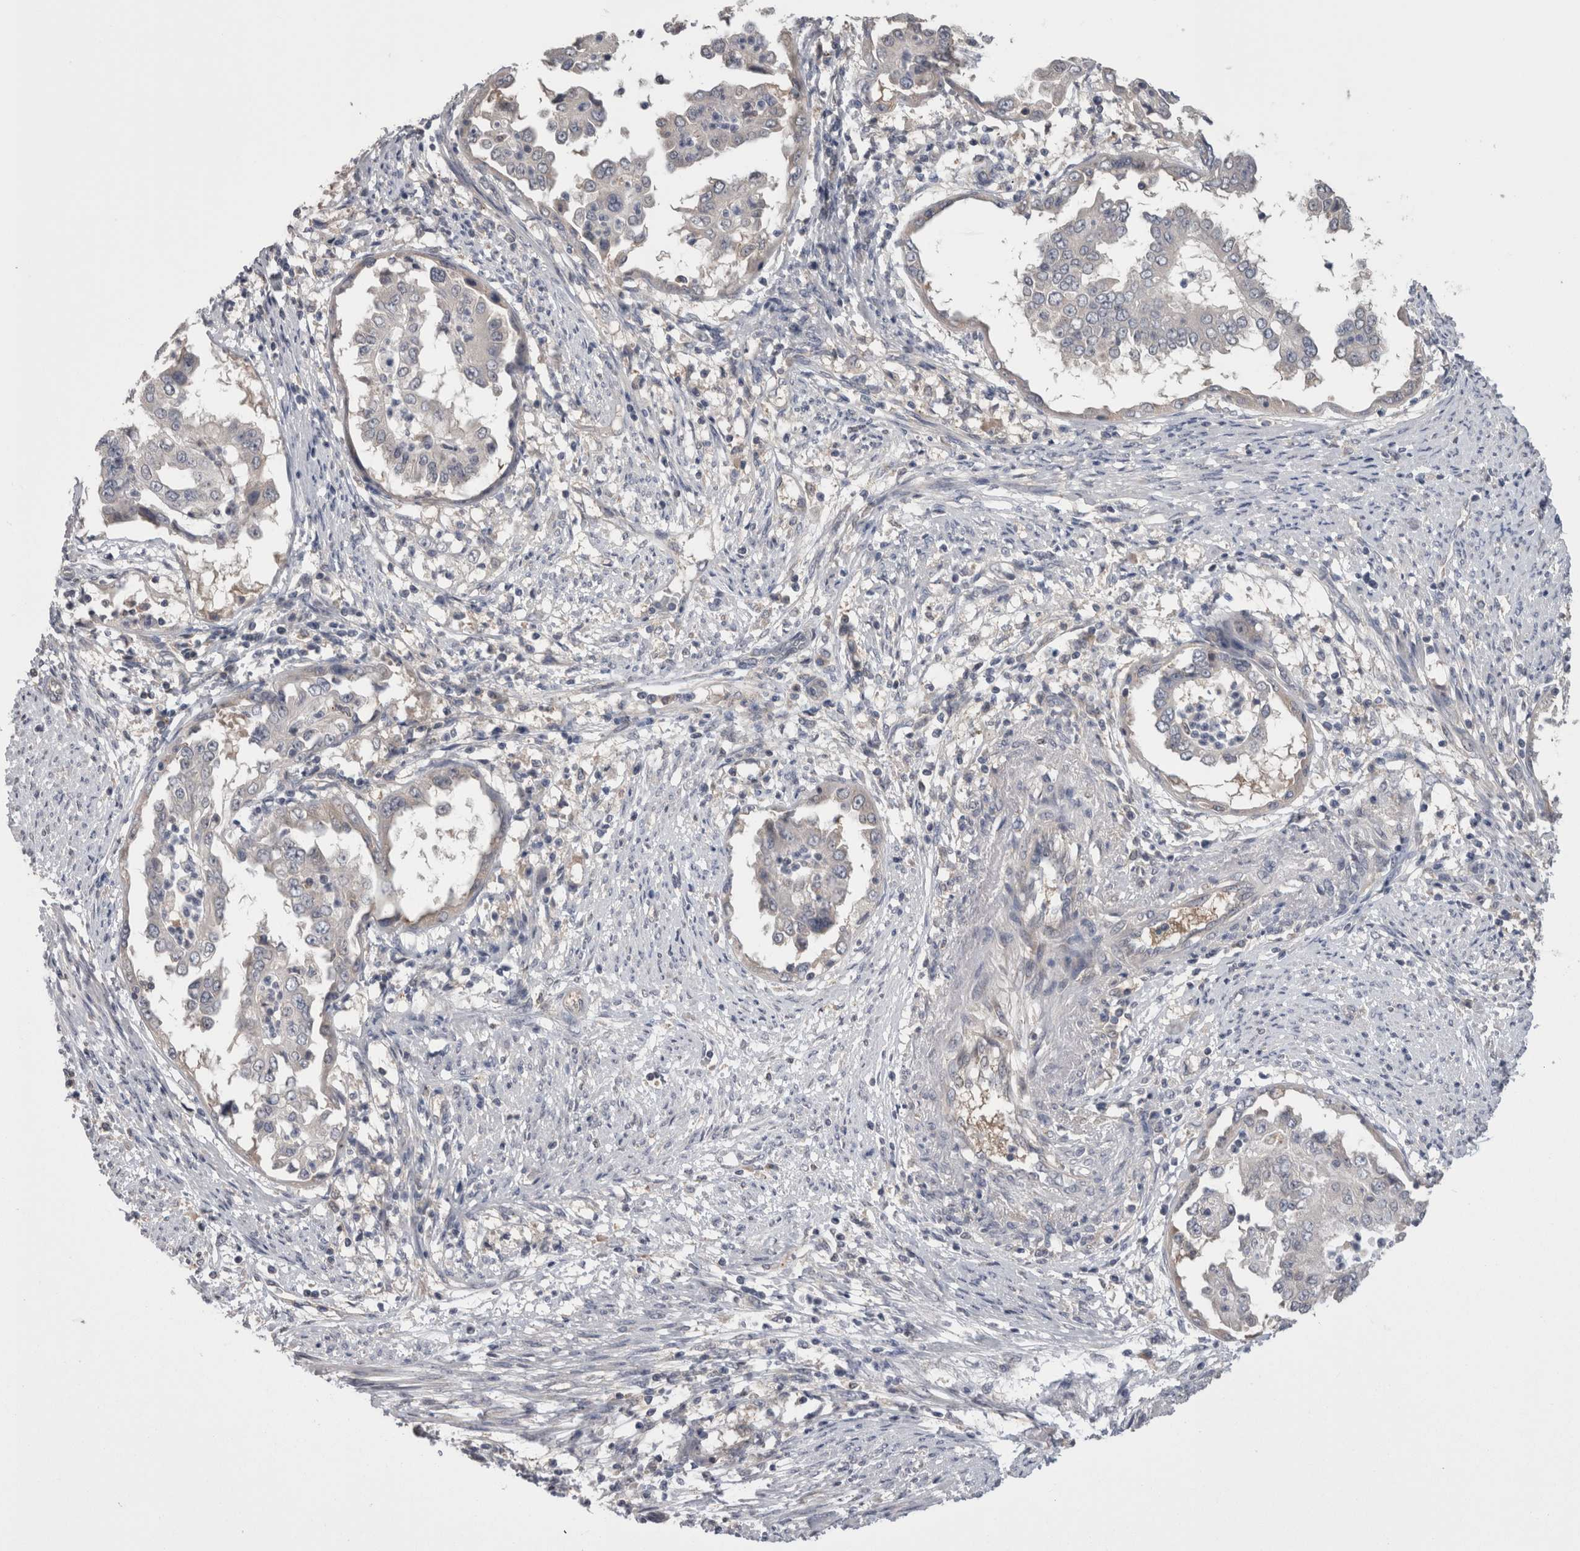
{"staining": {"intensity": "negative", "quantity": "none", "location": "none"}, "tissue": "endometrial cancer", "cell_type": "Tumor cells", "image_type": "cancer", "snomed": [{"axis": "morphology", "description": "Adenocarcinoma, NOS"}, {"axis": "topography", "description": "Endometrium"}], "caption": "Endometrial adenocarcinoma was stained to show a protein in brown. There is no significant staining in tumor cells.", "gene": "DCTN6", "patient": {"sex": "female", "age": 85}}